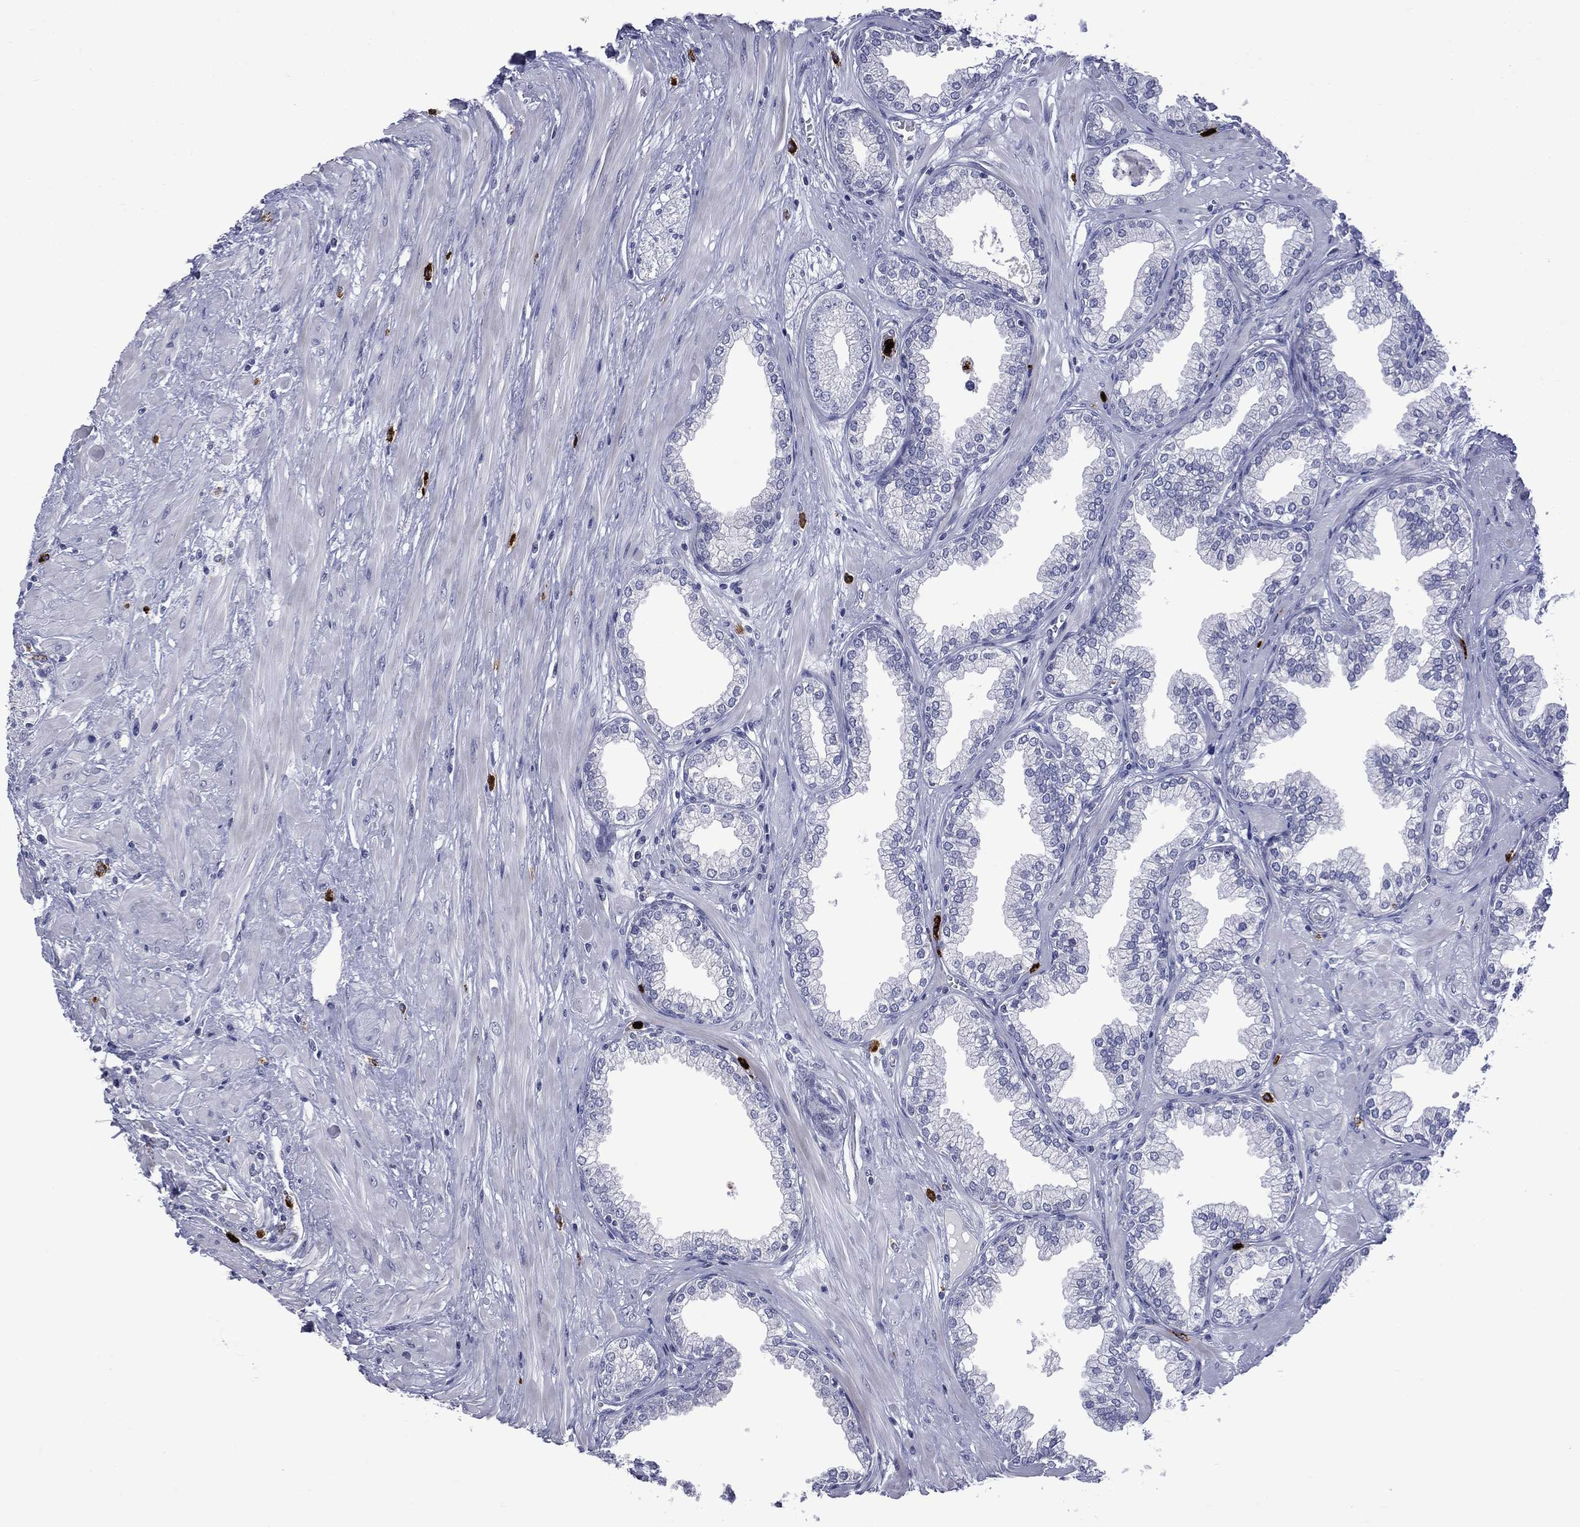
{"staining": {"intensity": "negative", "quantity": "none", "location": "none"}, "tissue": "prostate", "cell_type": "Glandular cells", "image_type": "normal", "snomed": [{"axis": "morphology", "description": "Normal tissue, NOS"}, {"axis": "topography", "description": "Prostate"}], "caption": "An image of prostate stained for a protein shows no brown staining in glandular cells. (DAB immunohistochemistry visualized using brightfield microscopy, high magnification).", "gene": "ELANE", "patient": {"sex": "male", "age": 64}}